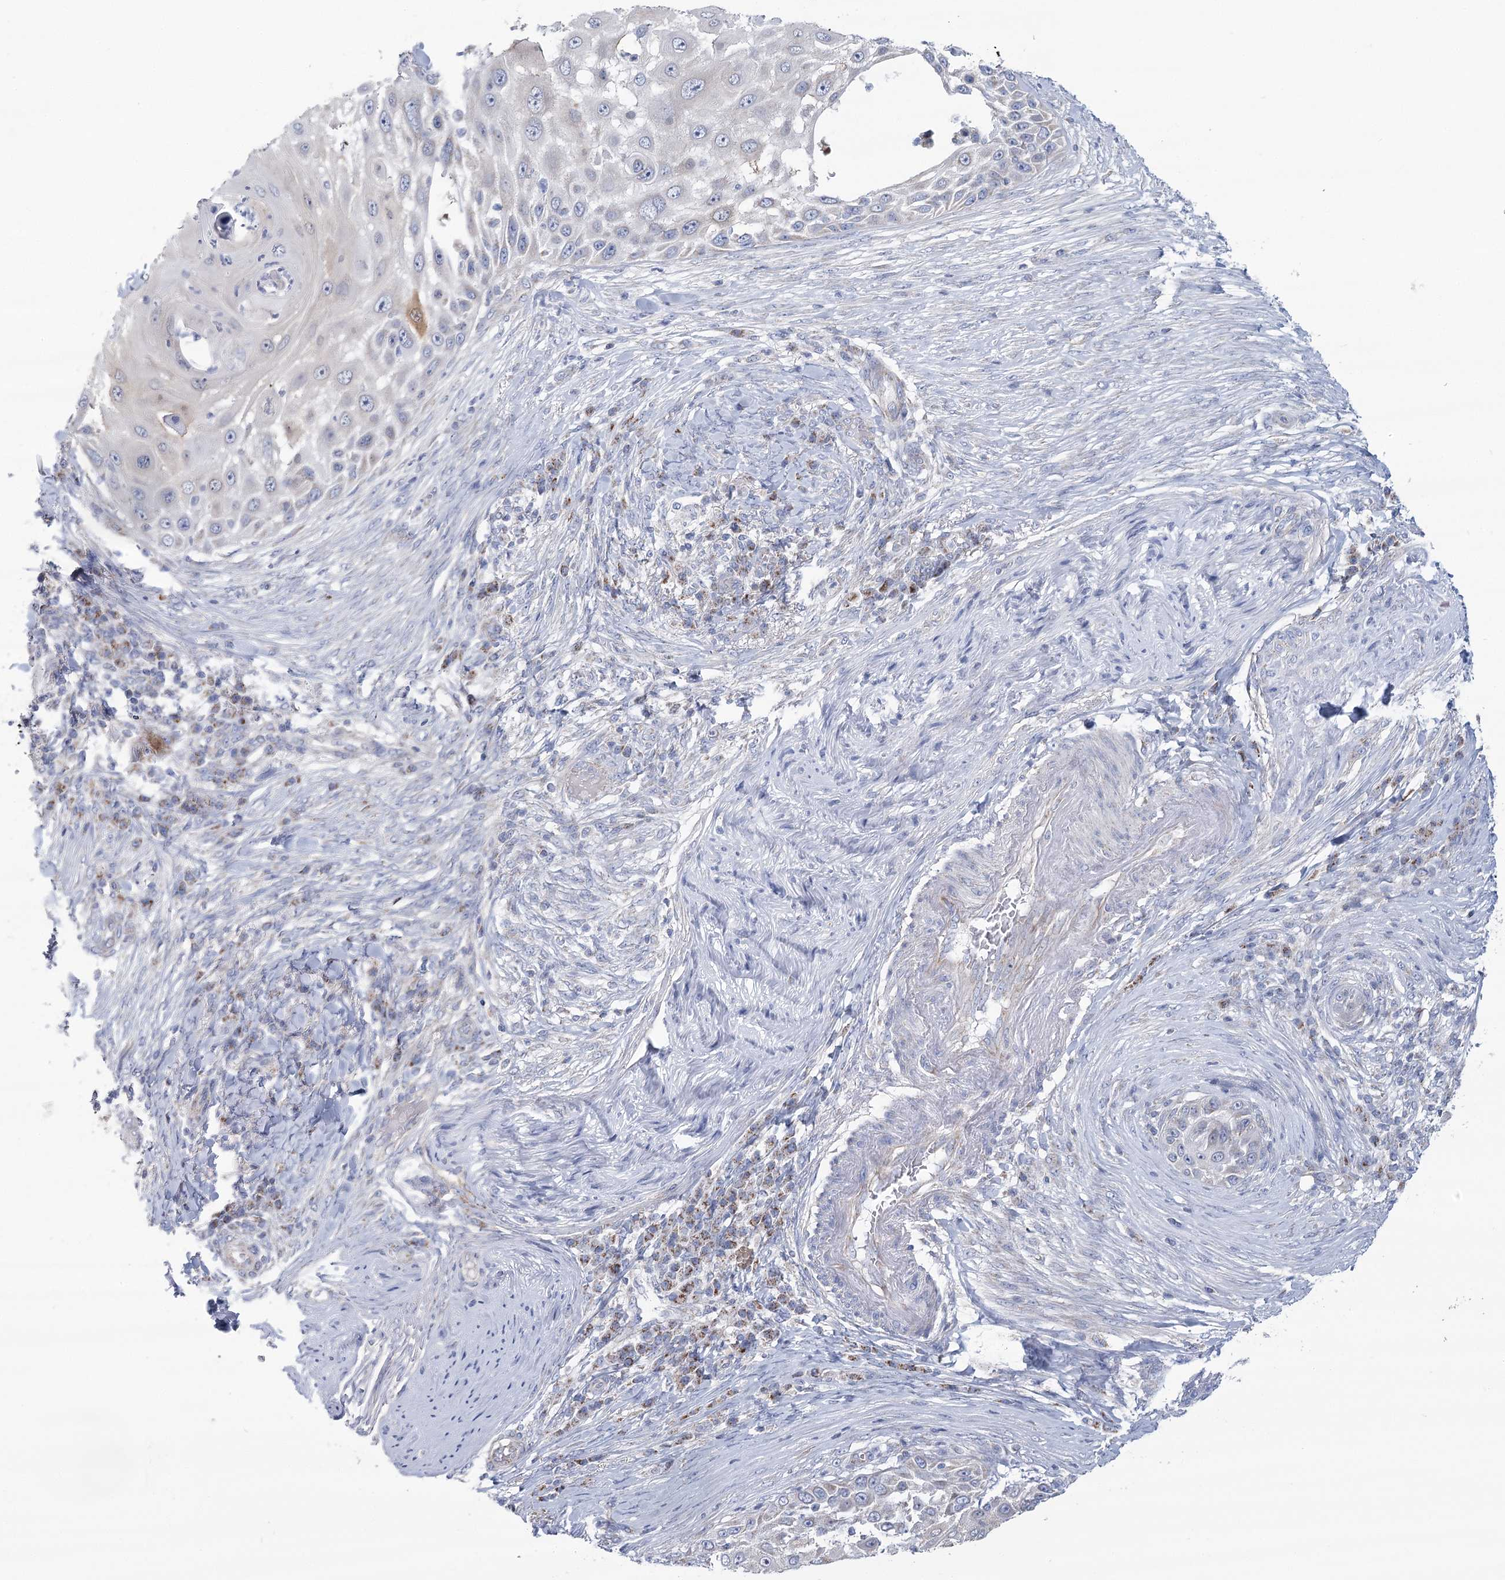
{"staining": {"intensity": "negative", "quantity": "none", "location": "none"}, "tissue": "skin cancer", "cell_type": "Tumor cells", "image_type": "cancer", "snomed": [{"axis": "morphology", "description": "Squamous cell carcinoma, NOS"}, {"axis": "topography", "description": "Skin"}], "caption": "An immunohistochemistry histopathology image of squamous cell carcinoma (skin) is shown. There is no staining in tumor cells of squamous cell carcinoma (skin).", "gene": "SNX7", "patient": {"sex": "female", "age": 44}}